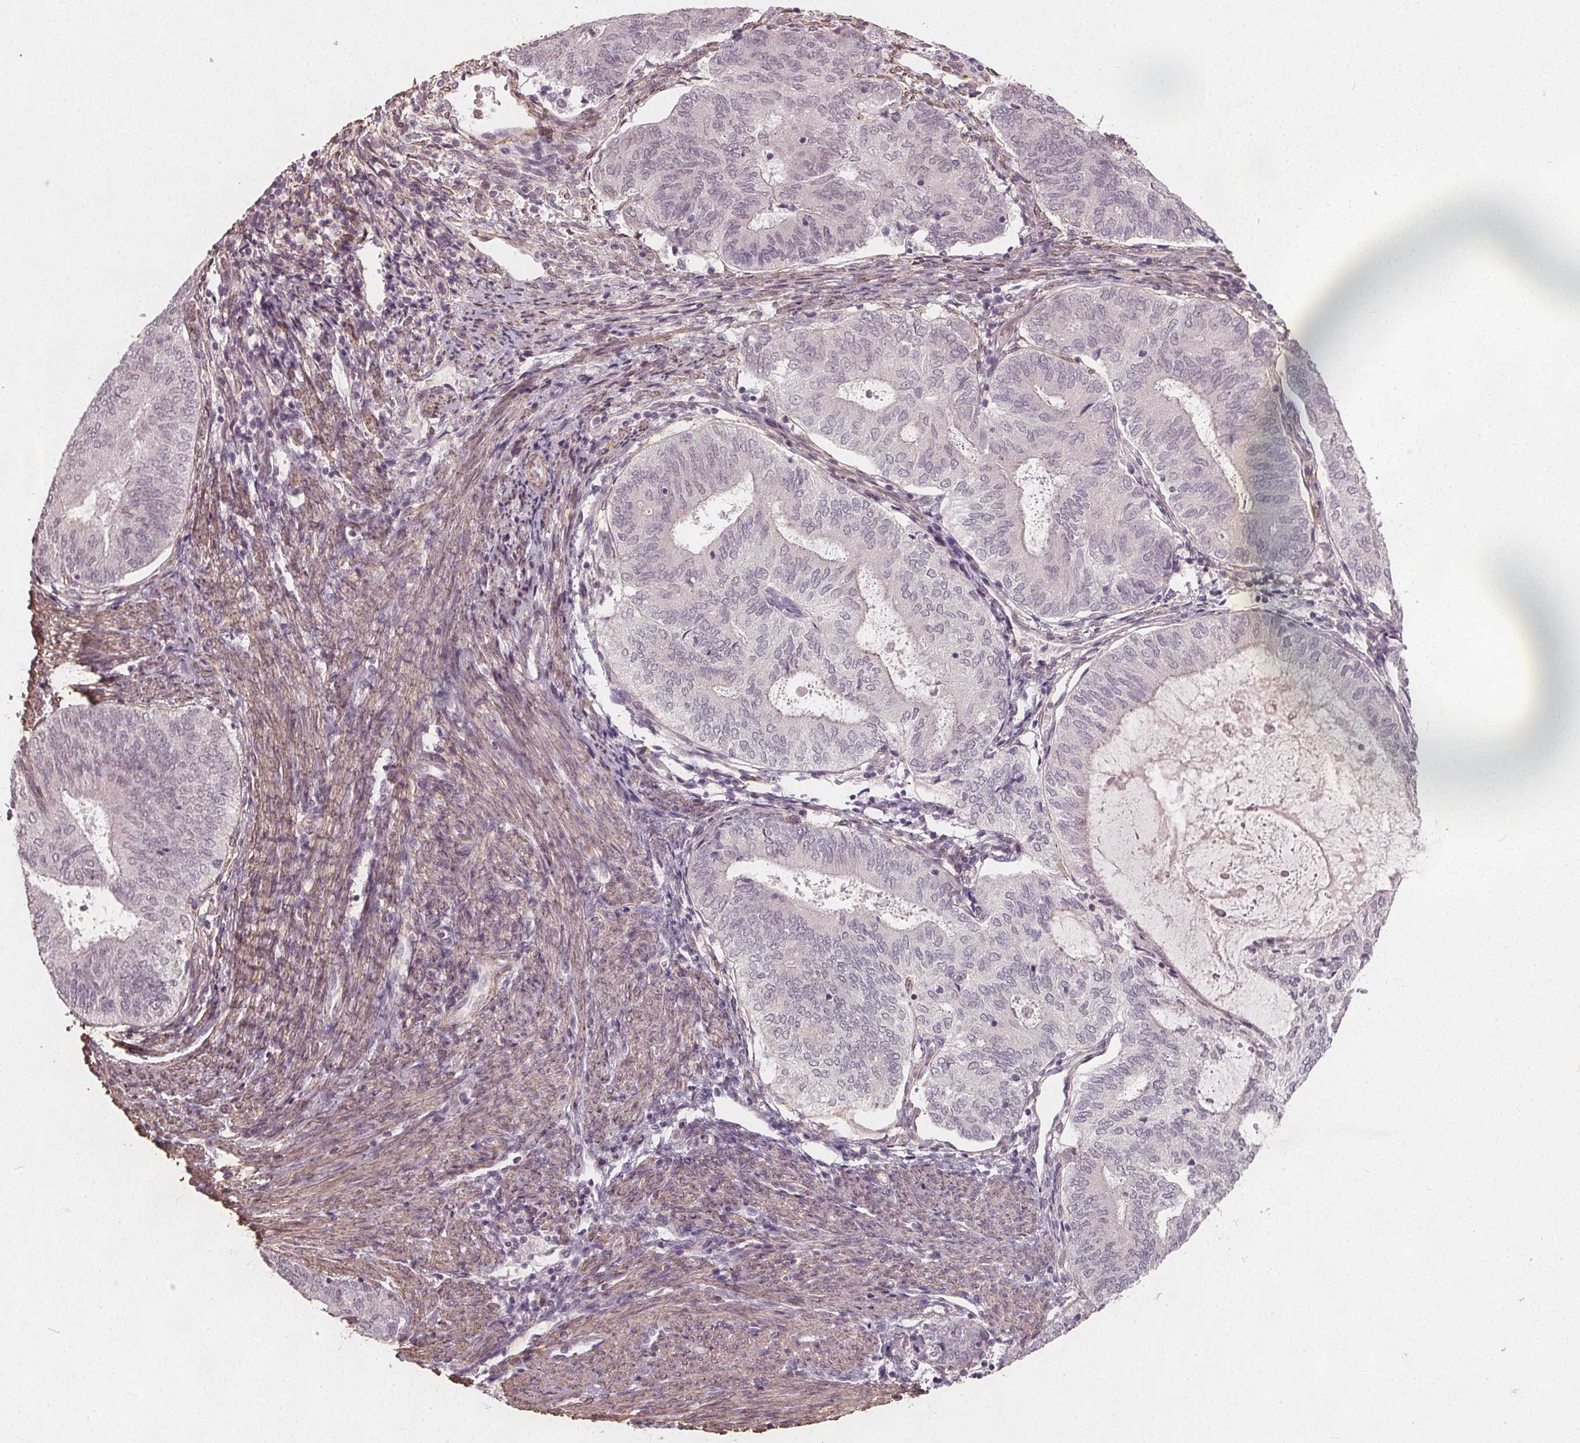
{"staining": {"intensity": "negative", "quantity": "none", "location": "none"}, "tissue": "endometrial cancer", "cell_type": "Tumor cells", "image_type": "cancer", "snomed": [{"axis": "morphology", "description": "Adenocarcinoma, NOS"}, {"axis": "topography", "description": "Endometrium"}], "caption": "Tumor cells show no significant positivity in endometrial cancer. Brightfield microscopy of immunohistochemistry (IHC) stained with DAB (brown) and hematoxylin (blue), captured at high magnification.", "gene": "PKP1", "patient": {"sex": "female", "age": 65}}